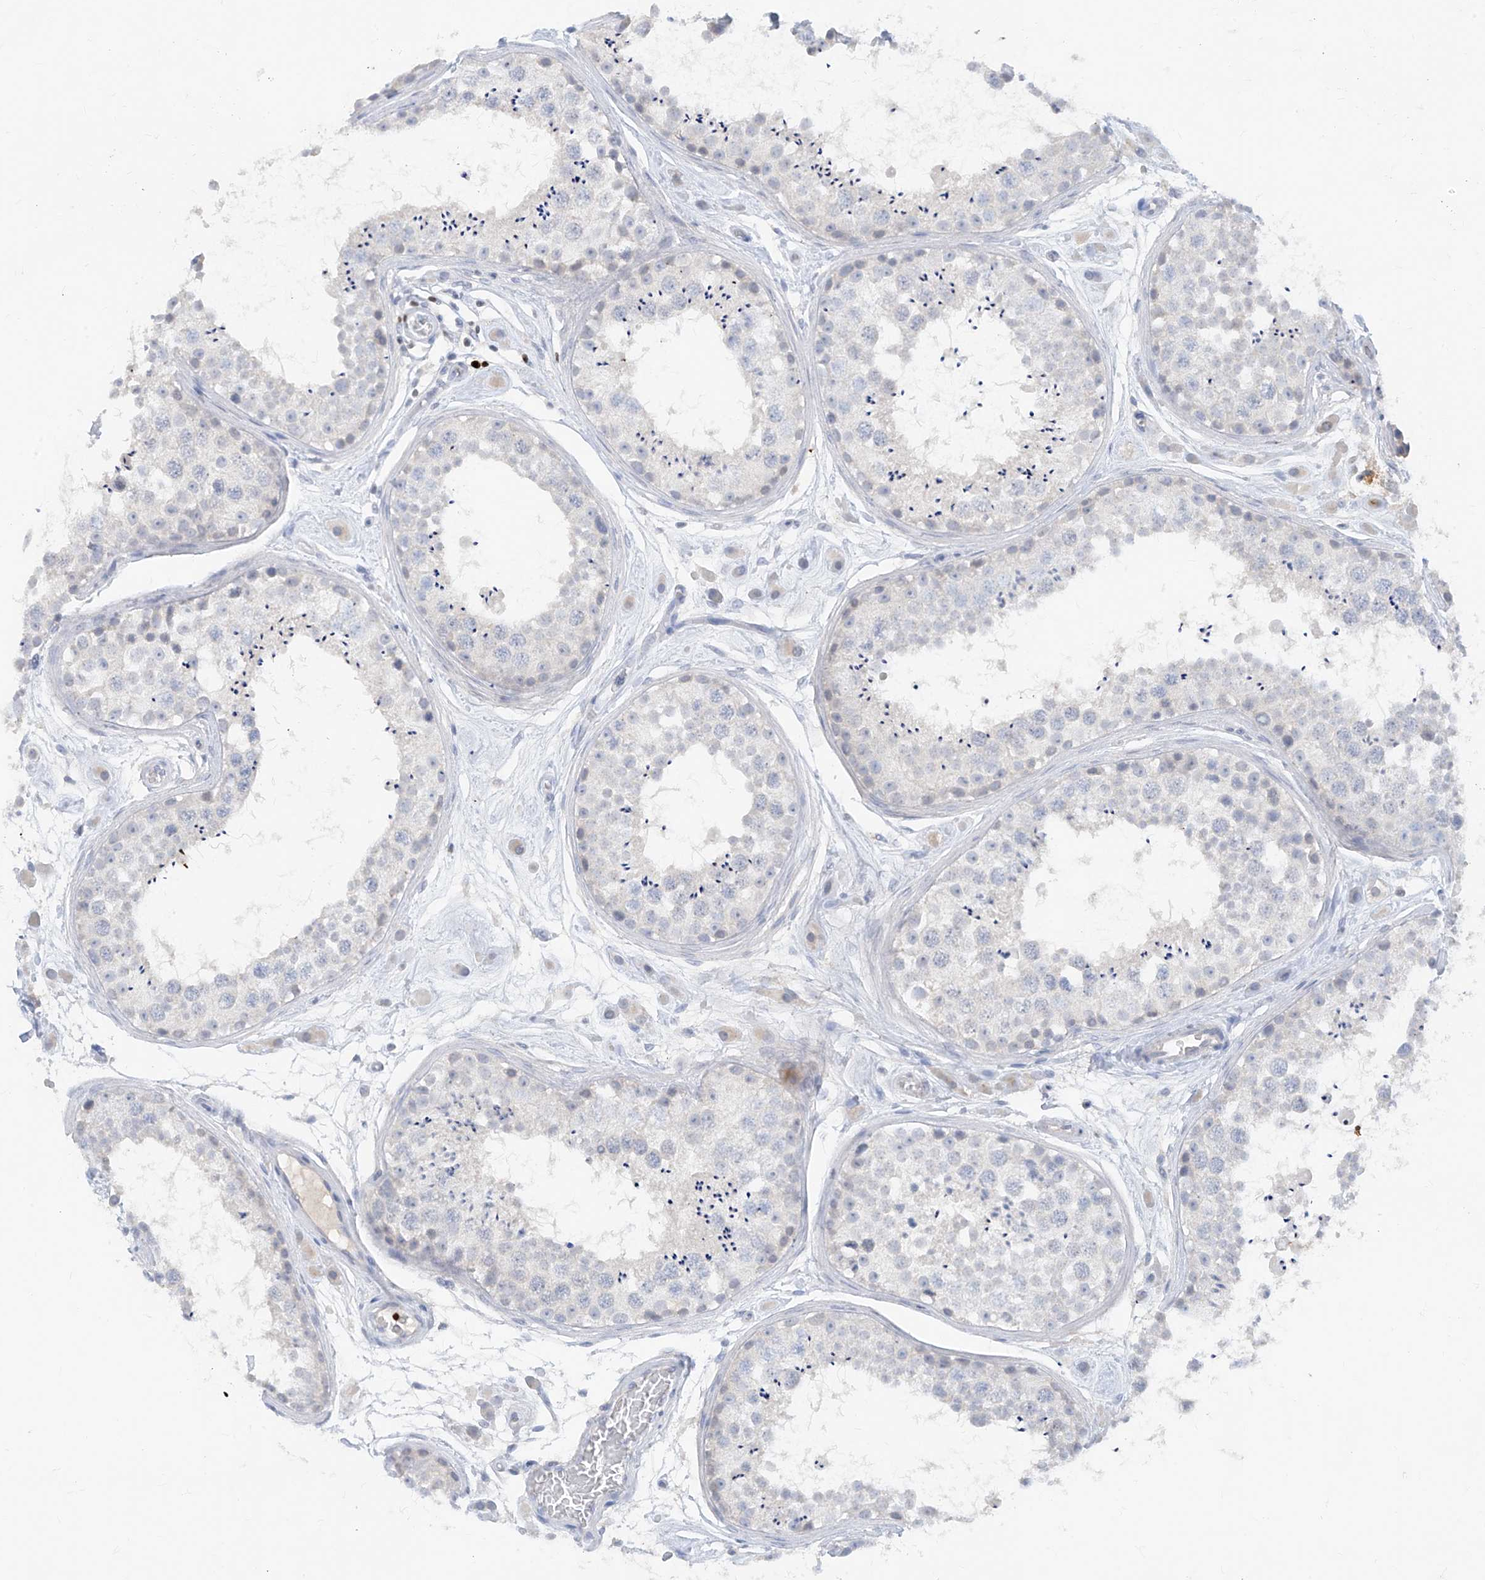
{"staining": {"intensity": "weak", "quantity": "<25%", "location": "cytoplasmic/membranous"}, "tissue": "testis", "cell_type": "Cells in seminiferous ducts", "image_type": "normal", "snomed": [{"axis": "morphology", "description": "Normal tissue, NOS"}, {"axis": "topography", "description": "Testis"}], "caption": "This histopathology image is of normal testis stained with immunohistochemistry to label a protein in brown with the nuclei are counter-stained blue. There is no expression in cells in seminiferous ducts.", "gene": "TBX21", "patient": {"sex": "male", "age": 25}}